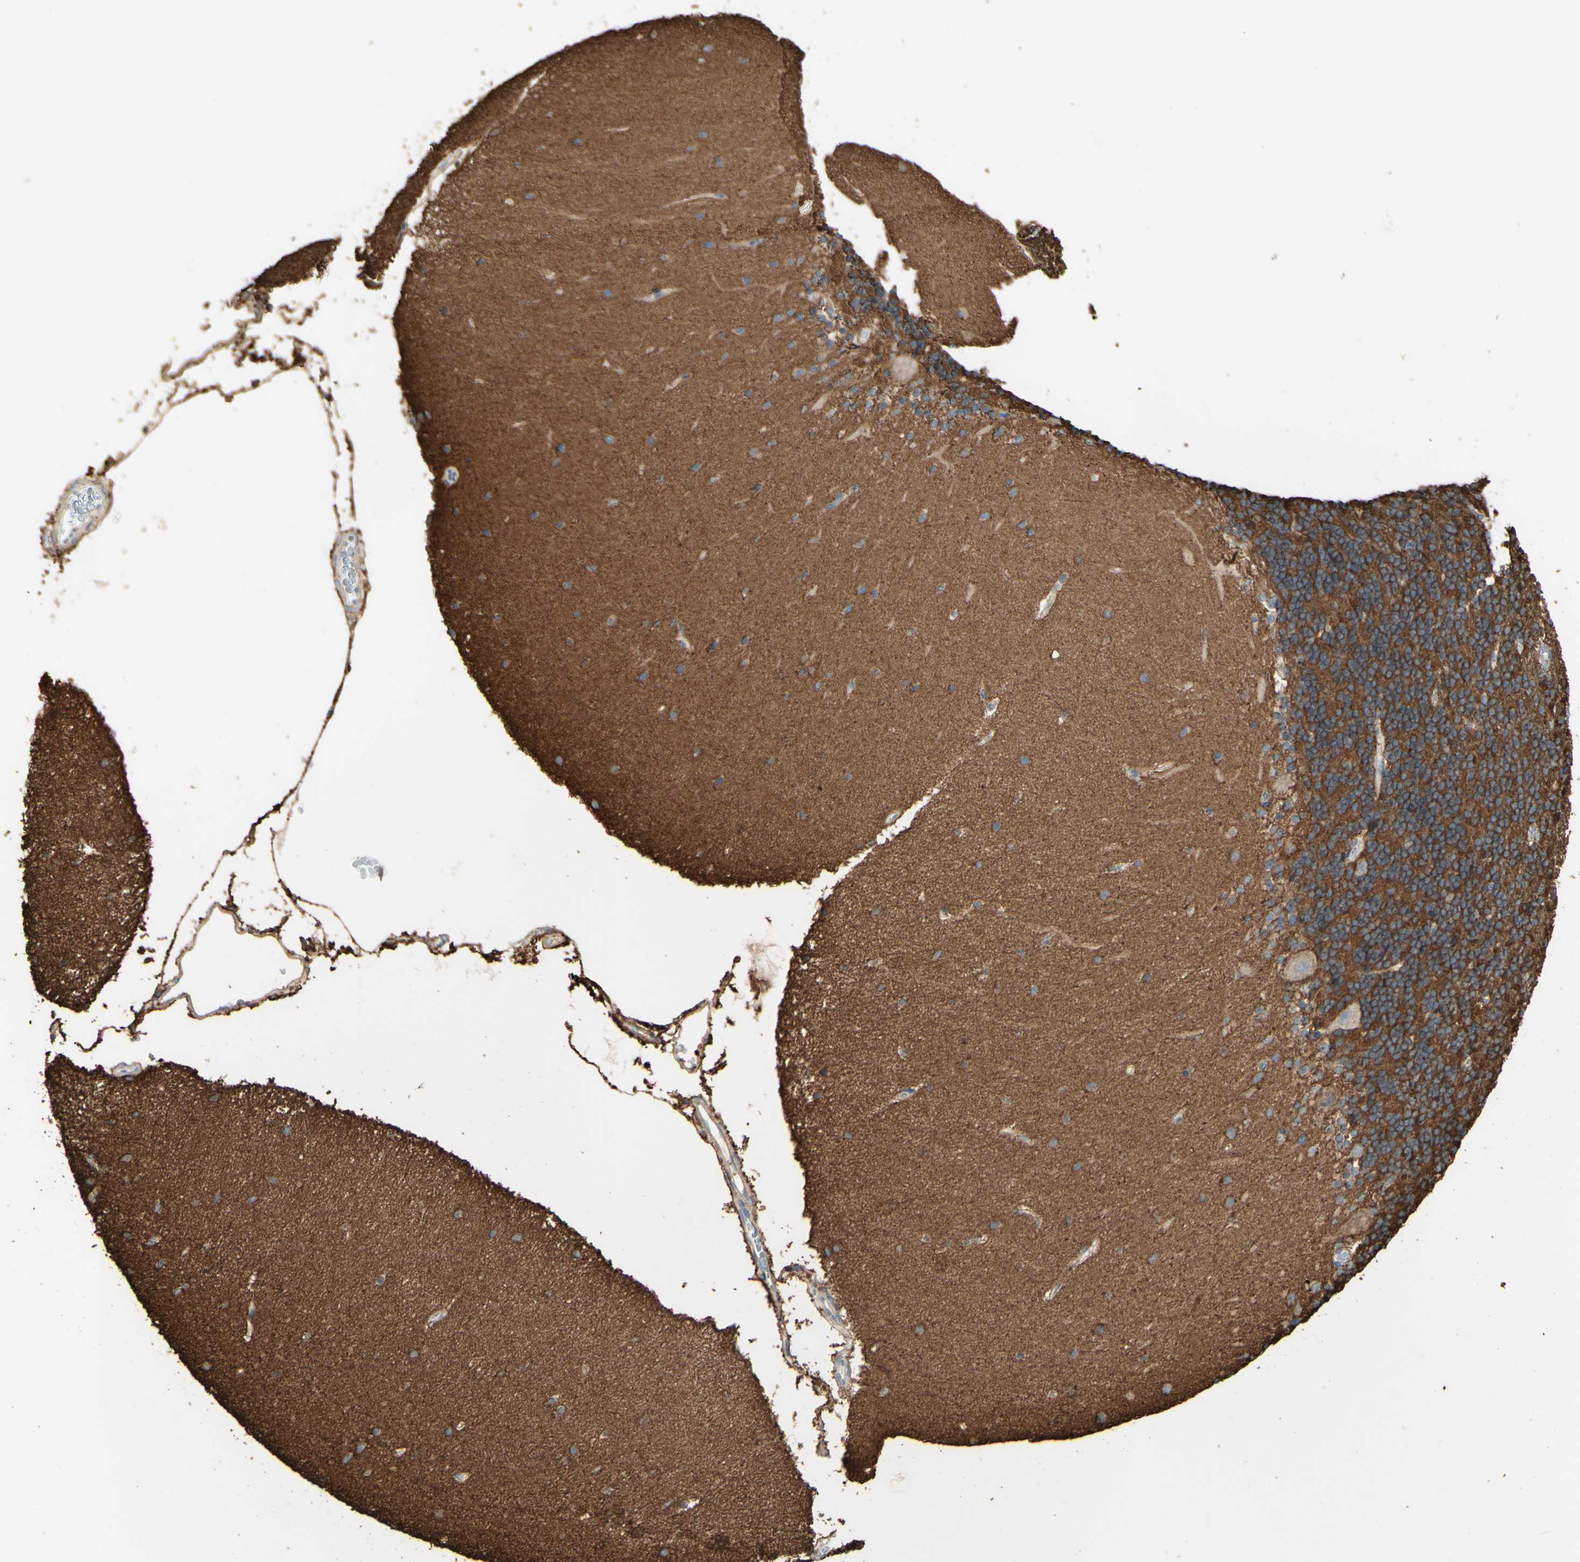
{"staining": {"intensity": "strong", "quantity": ">75%", "location": "cytoplasmic/membranous"}, "tissue": "cerebellum", "cell_type": "Cells in granular layer", "image_type": "normal", "snomed": [{"axis": "morphology", "description": "Normal tissue, NOS"}, {"axis": "topography", "description": "Cerebellum"}], "caption": "This is a micrograph of immunohistochemistry staining of benign cerebellum, which shows strong expression in the cytoplasmic/membranous of cells in granular layer.", "gene": "RNF149", "patient": {"sex": "female", "age": 54}}